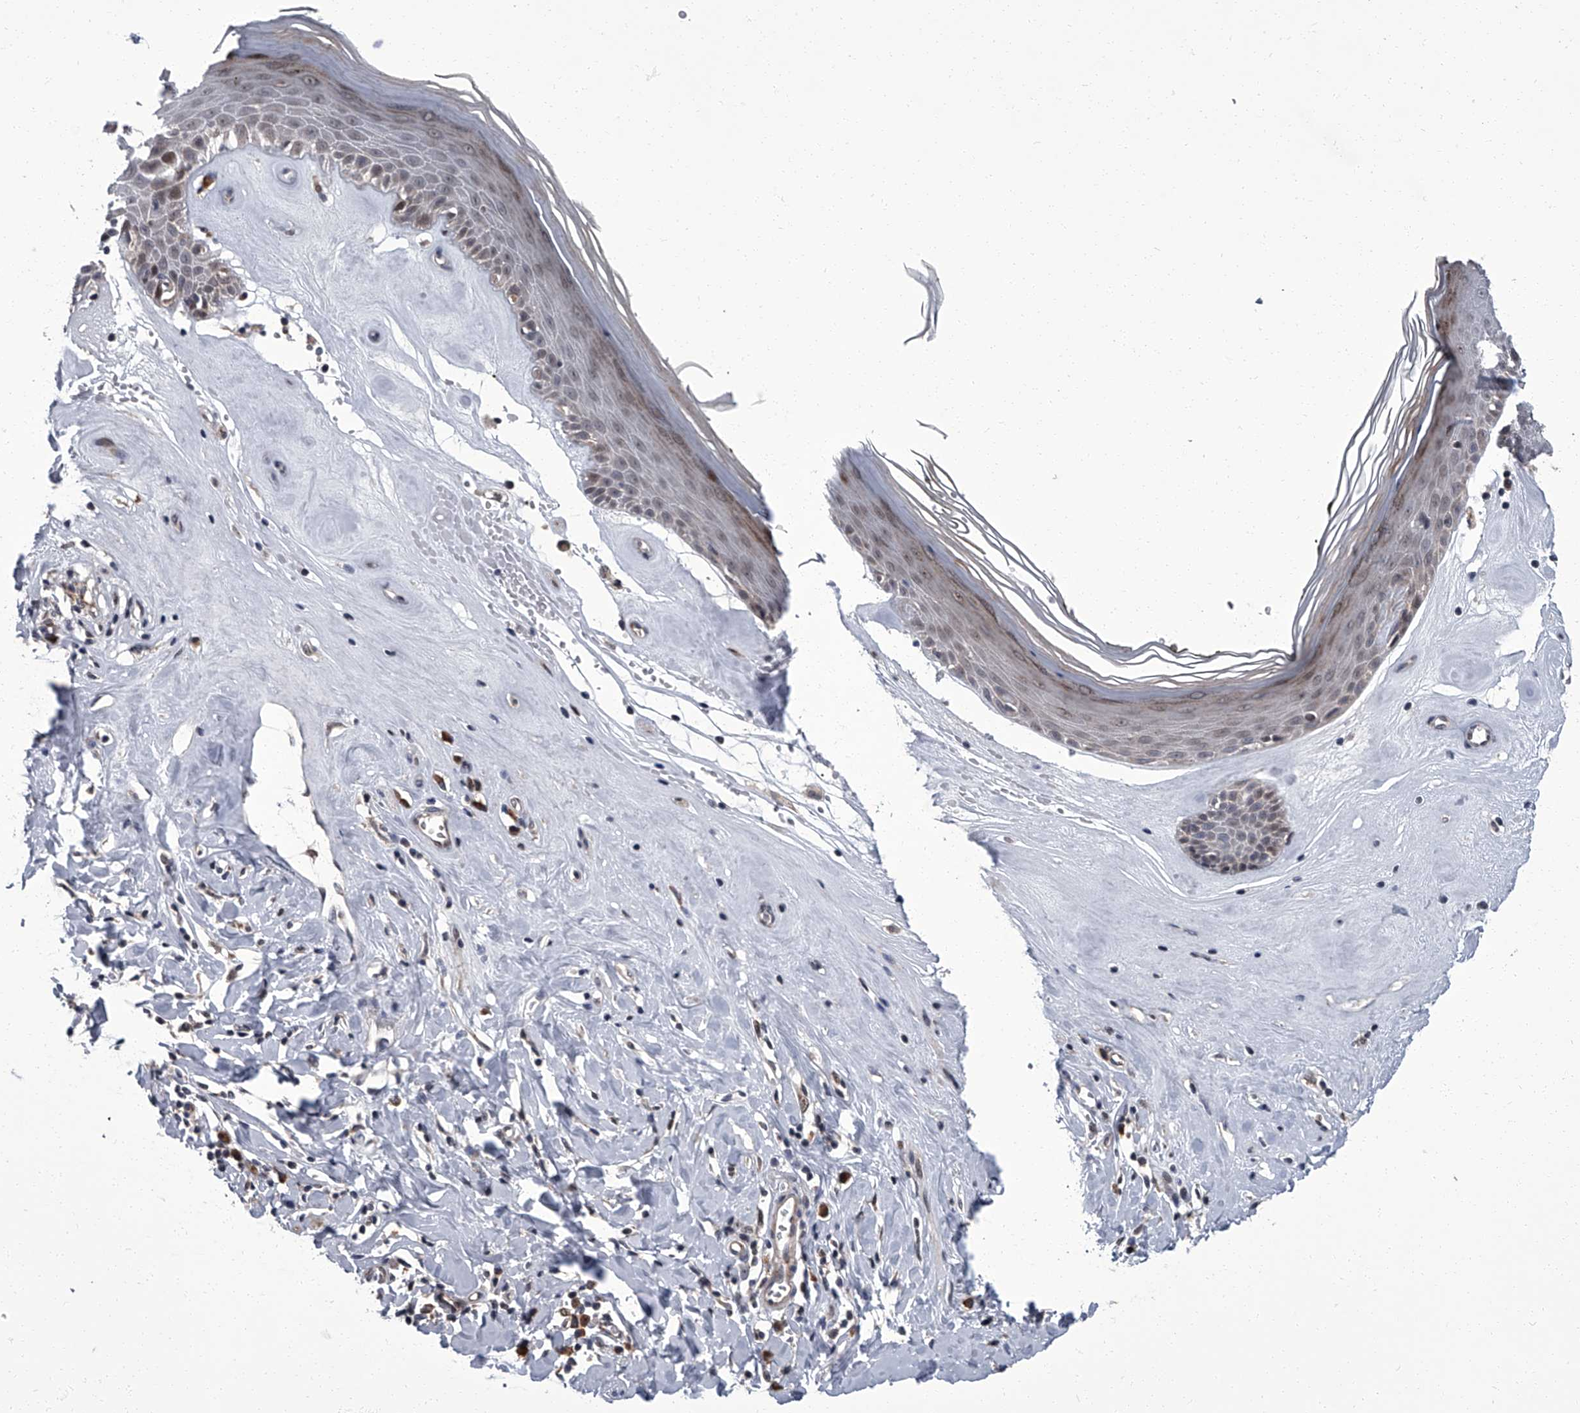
{"staining": {"intensity": "moderate", "quantity": "25%-75%", "location": "cytoplasmic/membranous,nuclear"}, "tissue": "skin", "cell_type": "Epidermal cells", "image_type": "normal", "snomed": [{"axis": "morphology", "description": "Normal tissue, NOS"}, {"axis": "morphology", "description": "Inflammation, NOS"}, {"axis": "topography", "description": "Vulva"}], "caption": "Skin stained with immunohistochemistry (IHC) shows moderate cytoplasmic/membranous,nuclear positivity in about 25%-75% of epidermal cells.", "gene": "ZNF274", "patient": {"sex": "female", "age": 84}}